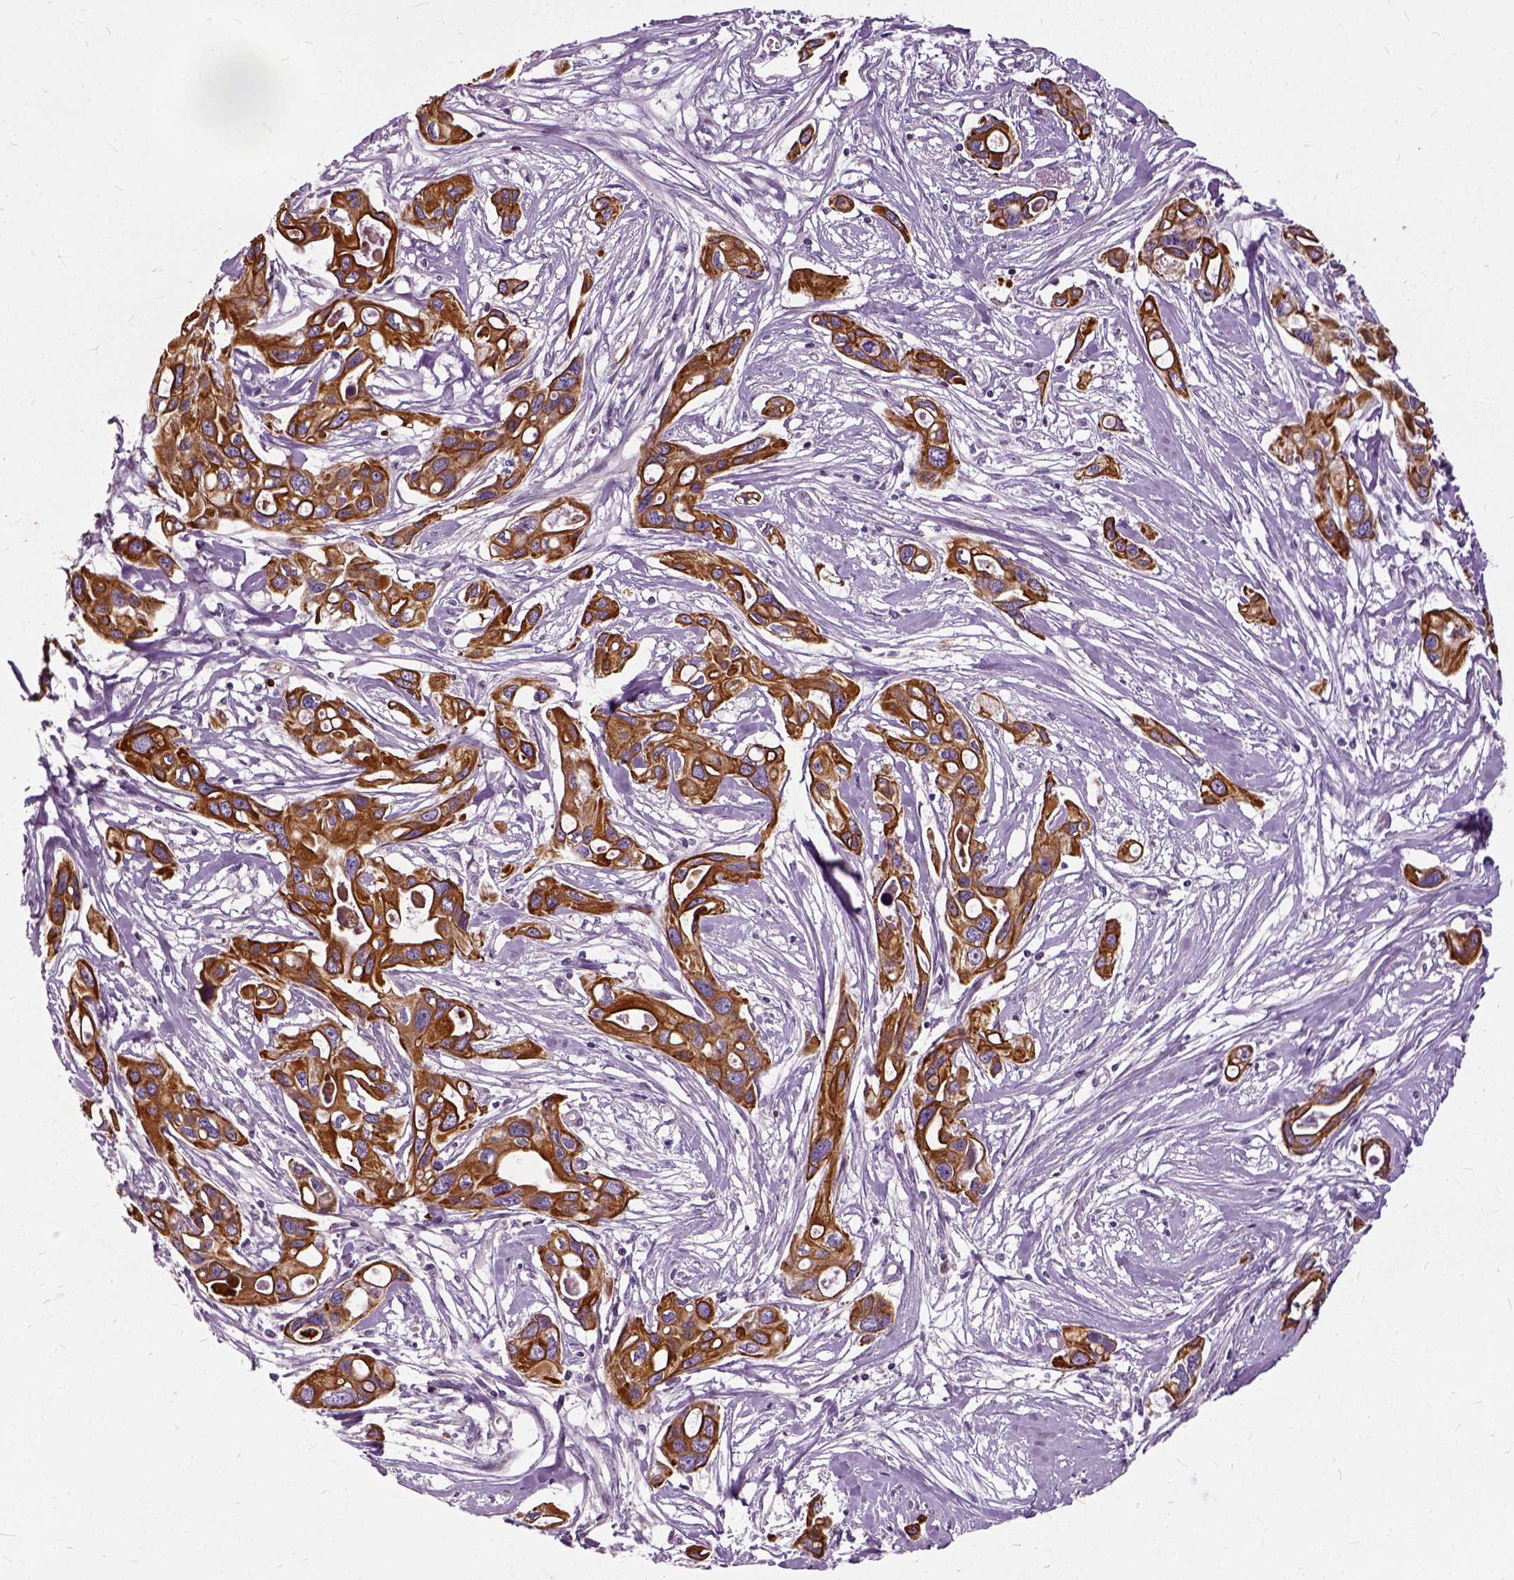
{"staining": {"intensity": "strong", "quantity": ">75%", "location": "cytoplasmic/membranous"}, "tissue": "pancreatic cancer", "cell_type": "Tumor cells", "image_type": "cancer", "snomed": [{"axis": "morphology", "description": "Adenocarcinoma, NOS"}, {"axis": "topography", "description": "Pancreas"}], "caption": "A micrograph showing strong cytoplasmic/membranous staining in about >75% of tumor cells in adenocarcinoma (pancreatic), as visualized by brown immunohistochemical staining.", "gene": "ILRUN", "patient": {"sex": "male", "age": 60}}